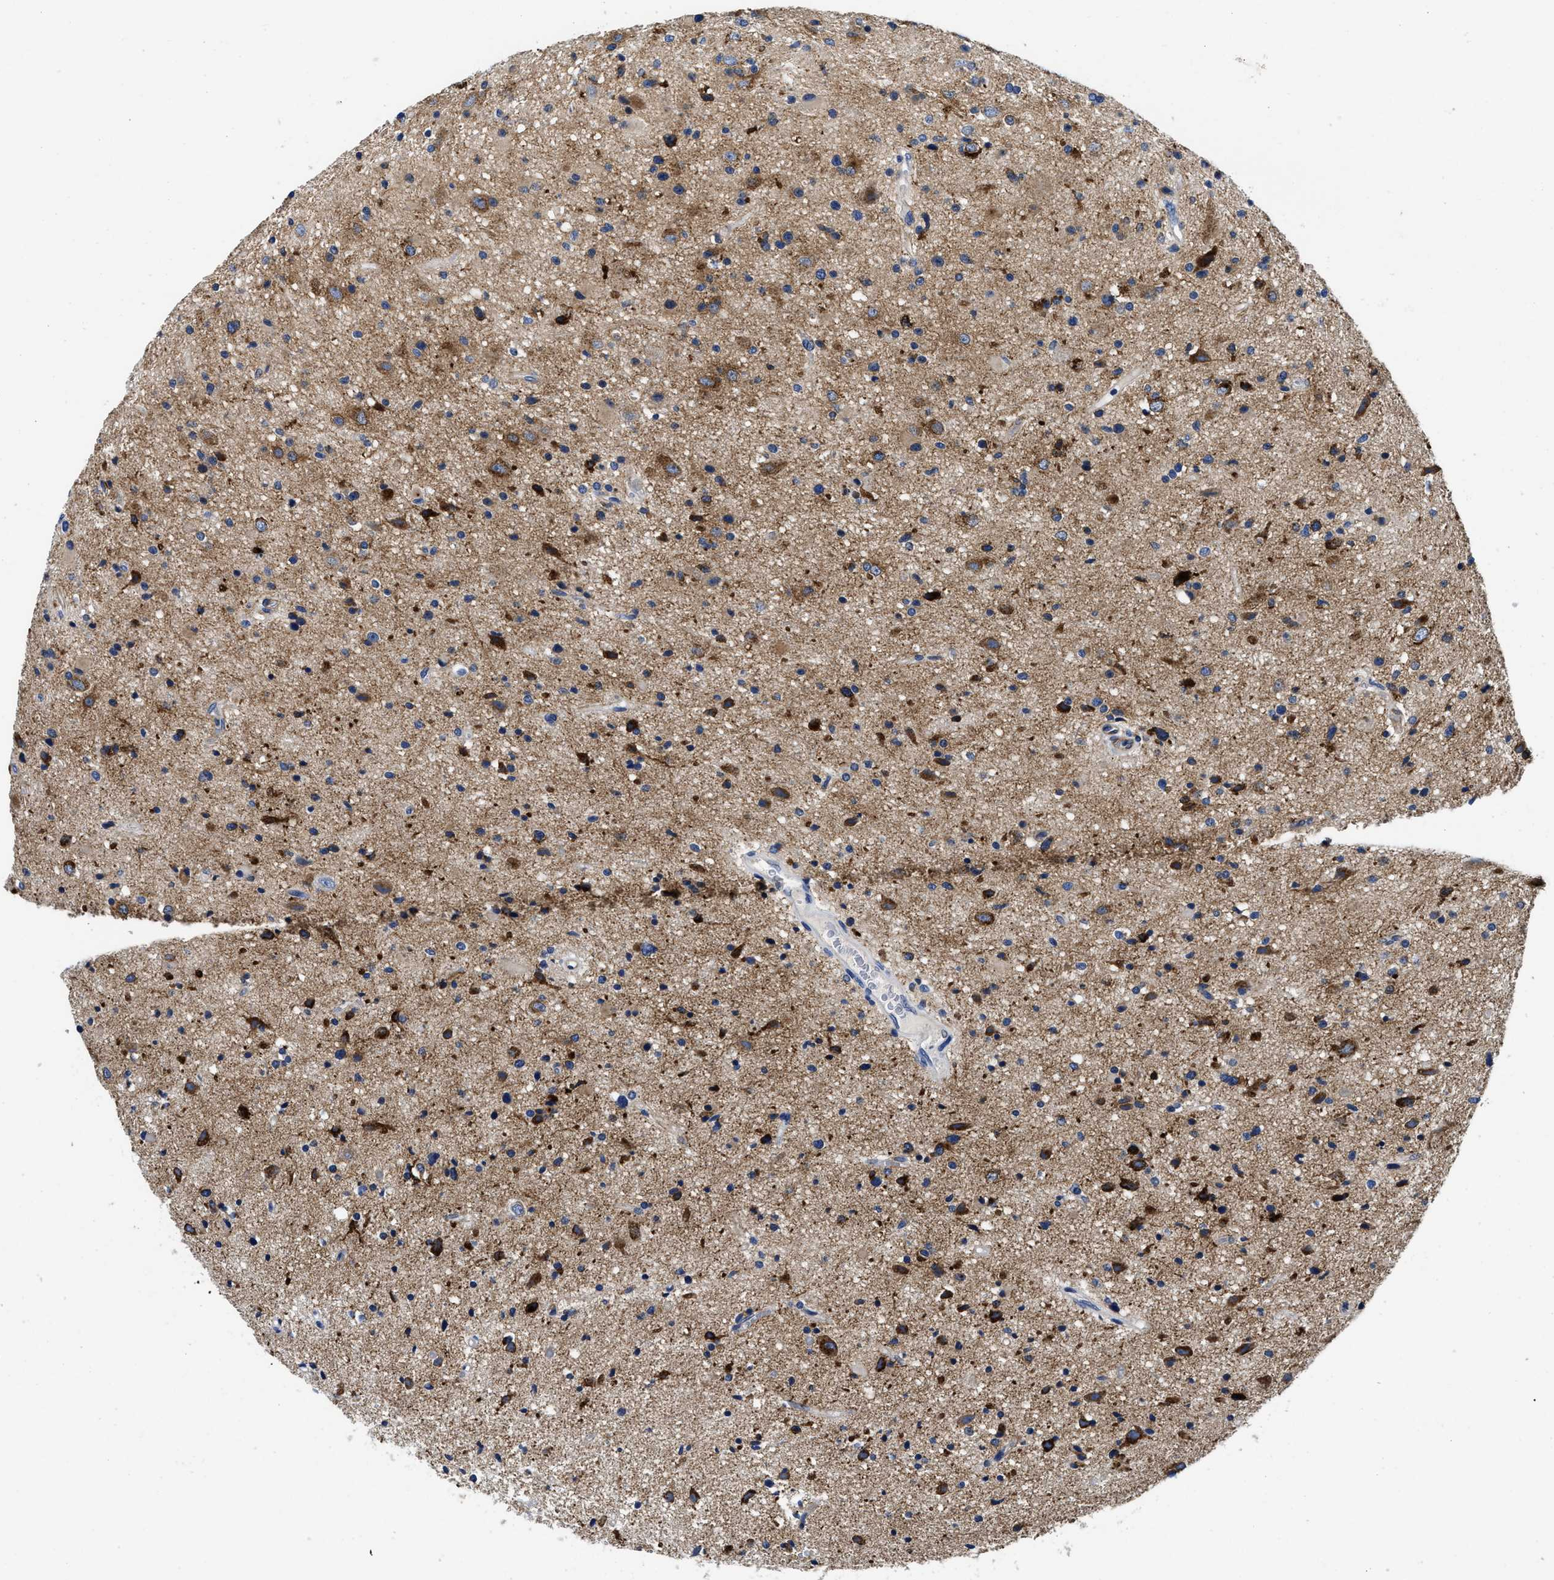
{"staining": {"intensity": "strong", "quantity": ">75%", "location": "cytoplasmic/membranous"}, "tissue": "glioma", "cell_type": "Tumor cells", "image_type": "cancer", "snomed": [{"axis": "morphology", "description": "Glioma, malignant, High grade"}, {"axis": "topography", "description": "Brain"}], "caption": "The micrograph demonstrates a brown stain indicating the presence of a protein in the cytoplasmic/membranous of tumor cells in glioma.", "gene": "SLC35F1", "patient": {"sex": "male", "age": 33}}